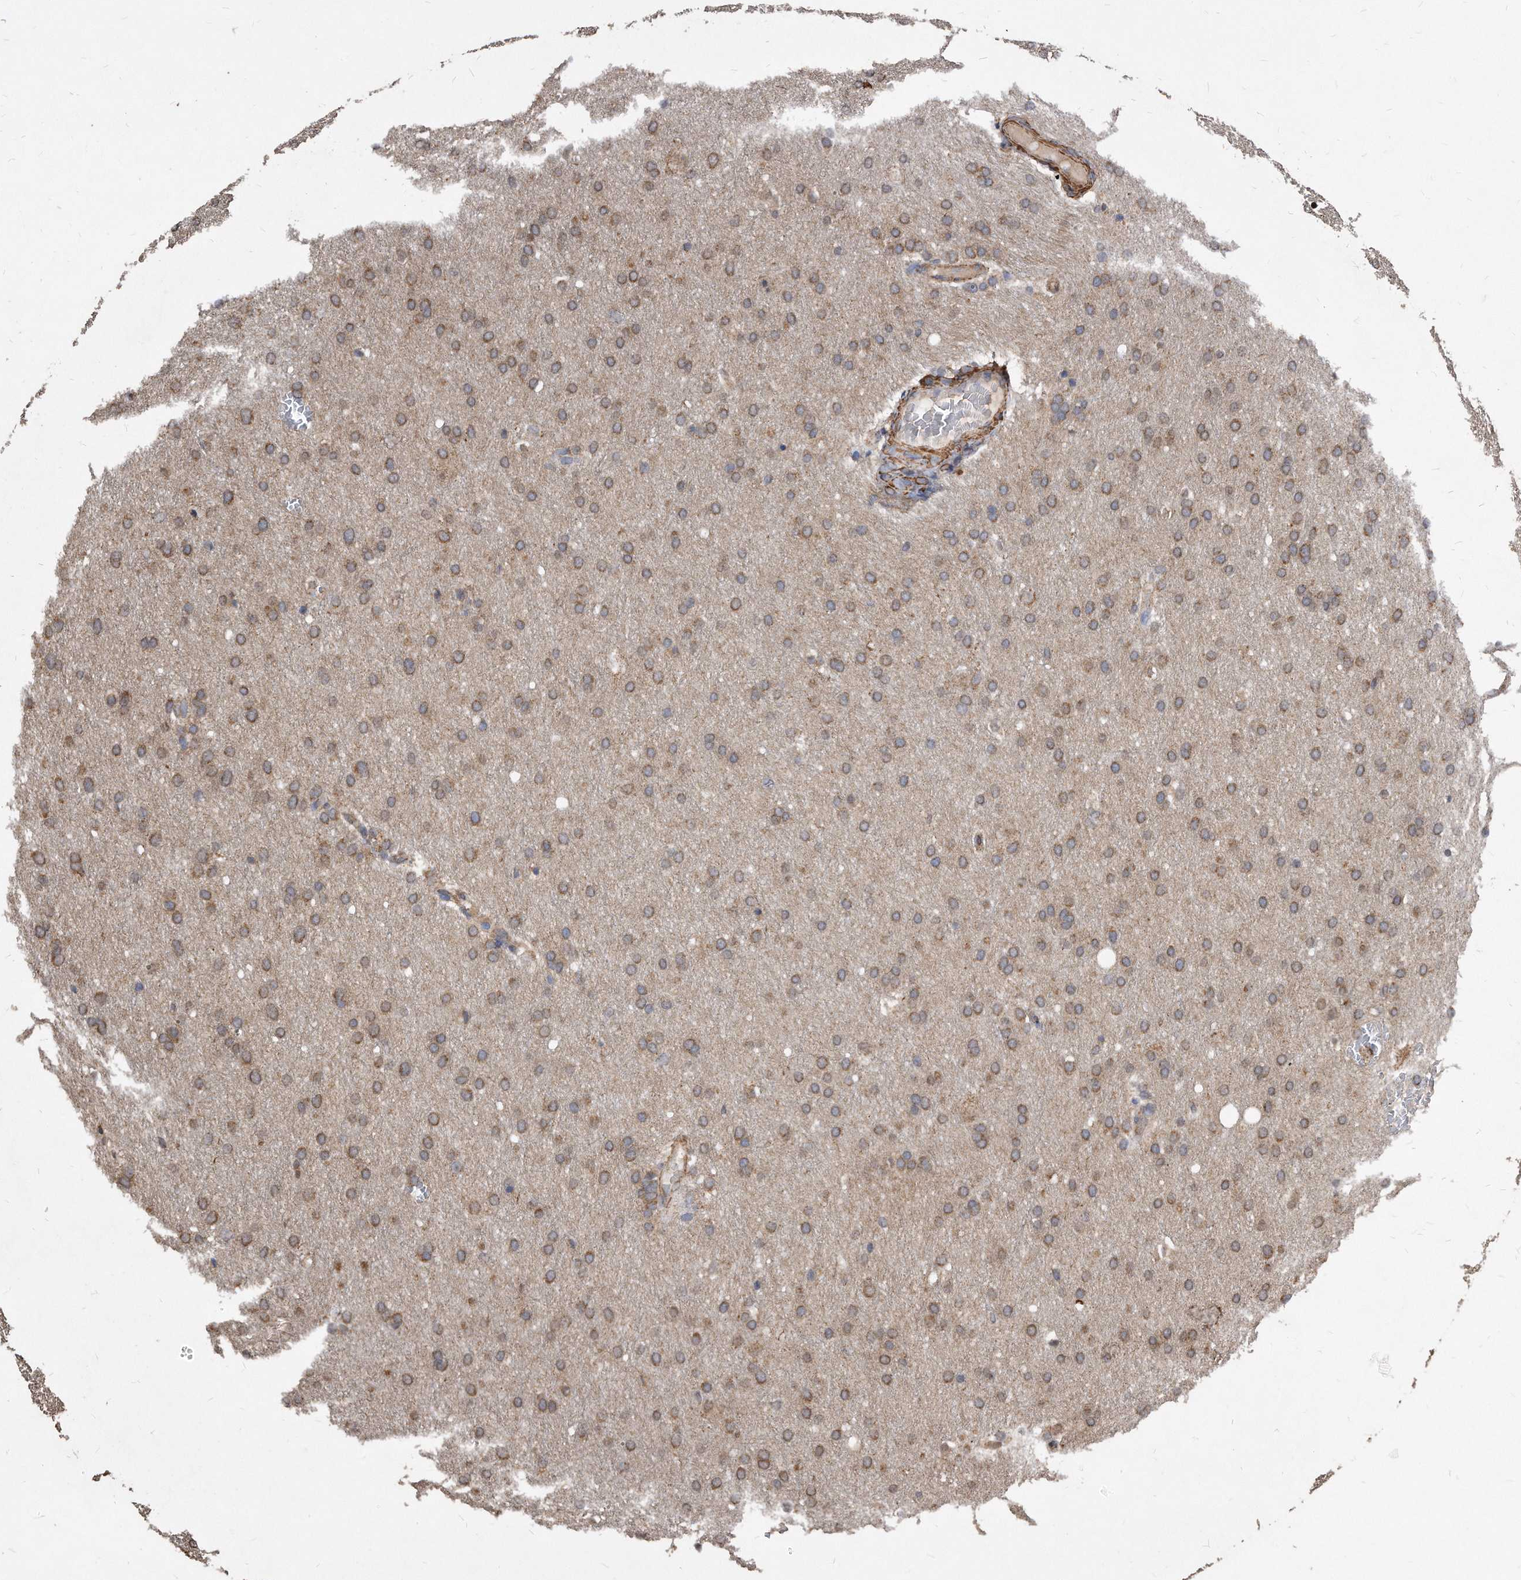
{"staining": {"intensity": "moderate", "quantity": ">75%", "location": "cytoplasmic/membranous"}, "tissue": "glioma", "cell_type": "Tumor cells", "image_type": "cancer", "snomed": [{"axis": "morphology", "description": "Glioma, malignant, Low grade"}, {"axis": "topography", "description": "Brain"}], "caption": "Immunohistochemical staining of human glioma reveals medium levels of moderate cytoplasmic/membranous protein expression in about >75% of tumor cells. Immunohistochemistry (ihc) stains the protein in brown and the nuclei are stained blue.", "gene": "DUSP22", "patient": {"sex": "female", "age": 37}}